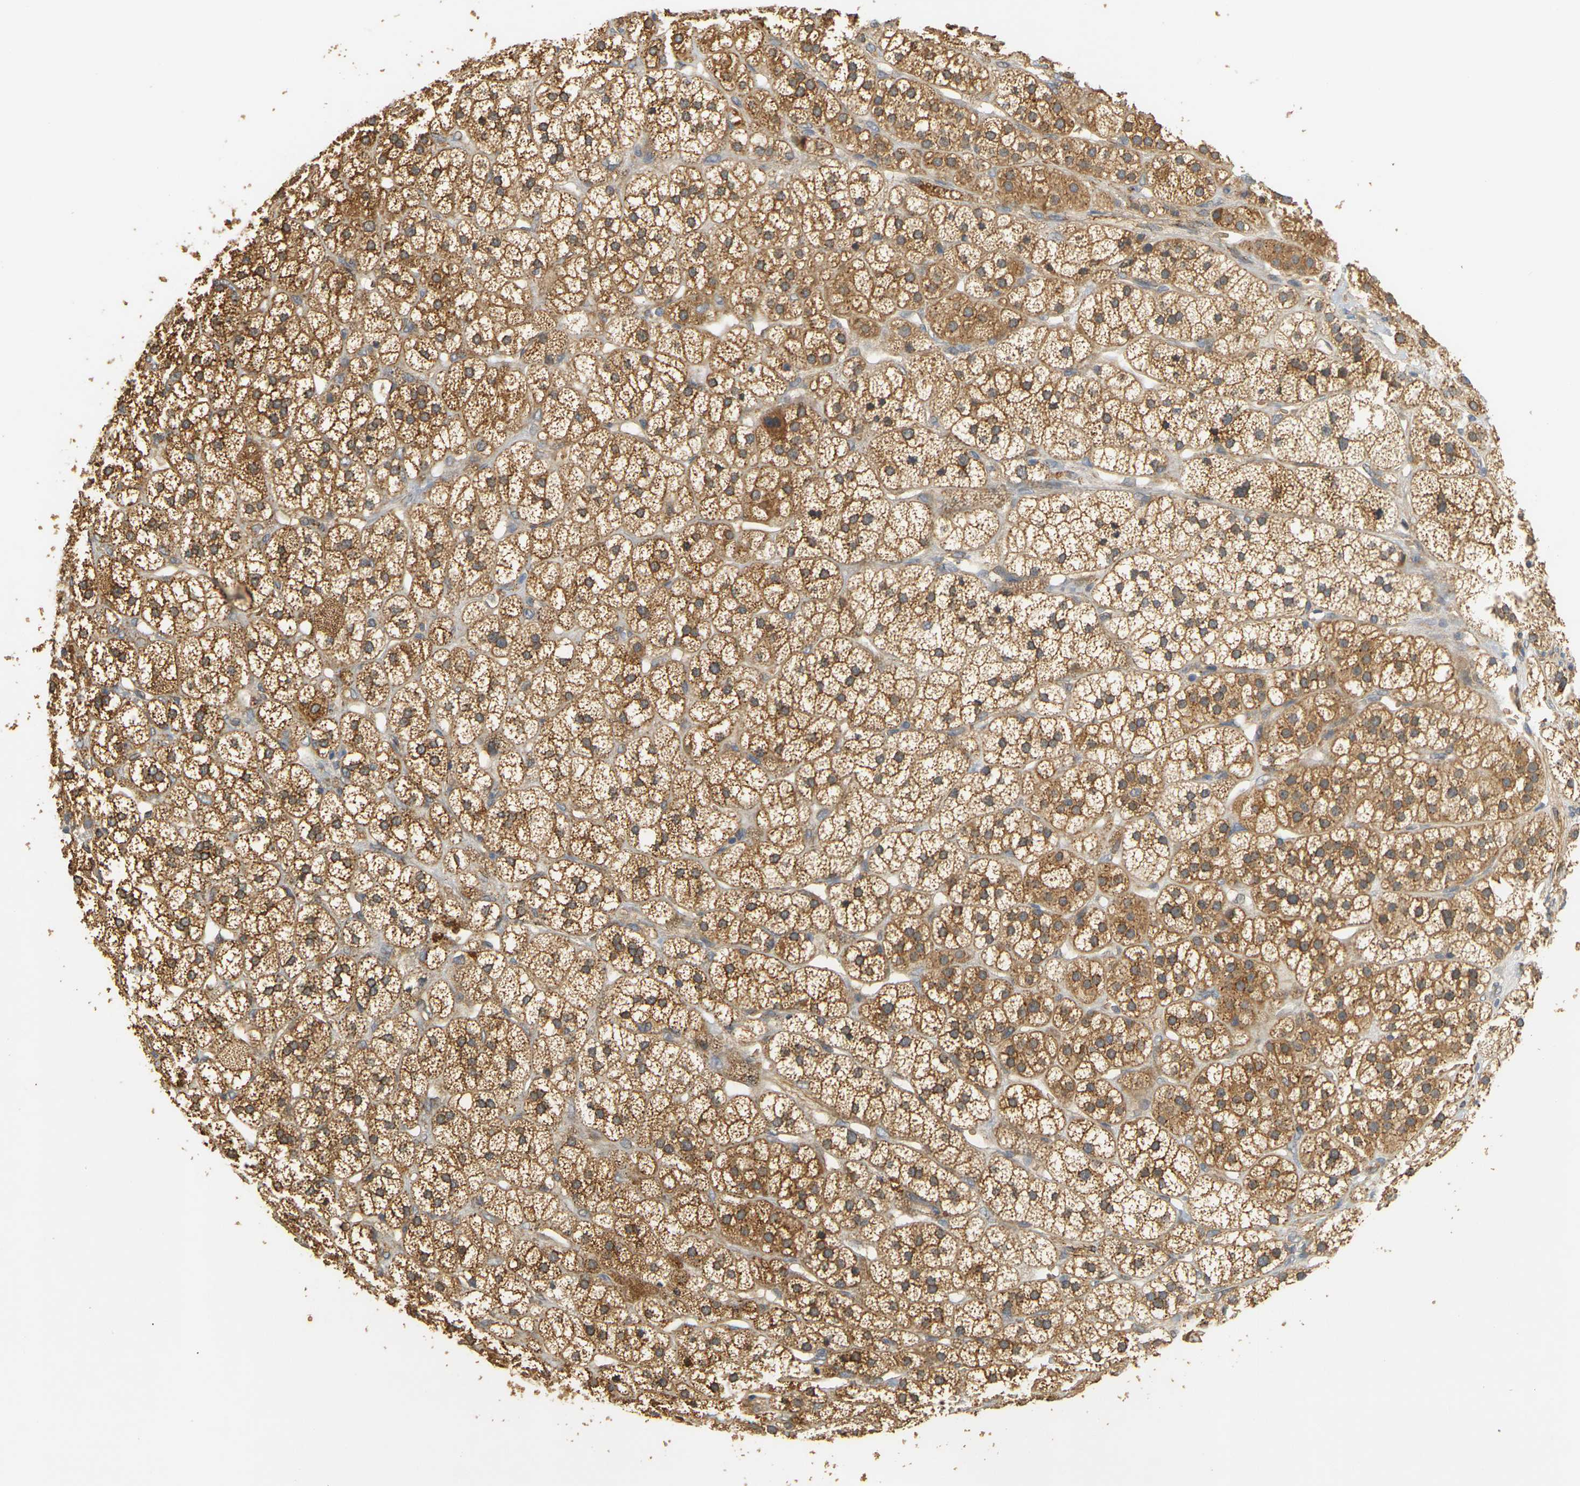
{"staining": {"intensity": "moderate", "quantity": ">75%", "location": "cytoplasmic/membranous"}, "tissue": "adrenal gland", "cell_type": "Glandular cells", "image_type": "normal", "snomed": [{"axis": "morphology", "description": "Normal tissue, NOS"}, {"axis": "topography", "description": "Adrenal gland"}], "caption": "The image exhibits staining of benign adrenal gland, revealing moderate cytoplasmic/membranous protein expression (brown color) within glandular cells.", "gene": "MEGF9", "patient": {"sex": "male", "age": 56}}